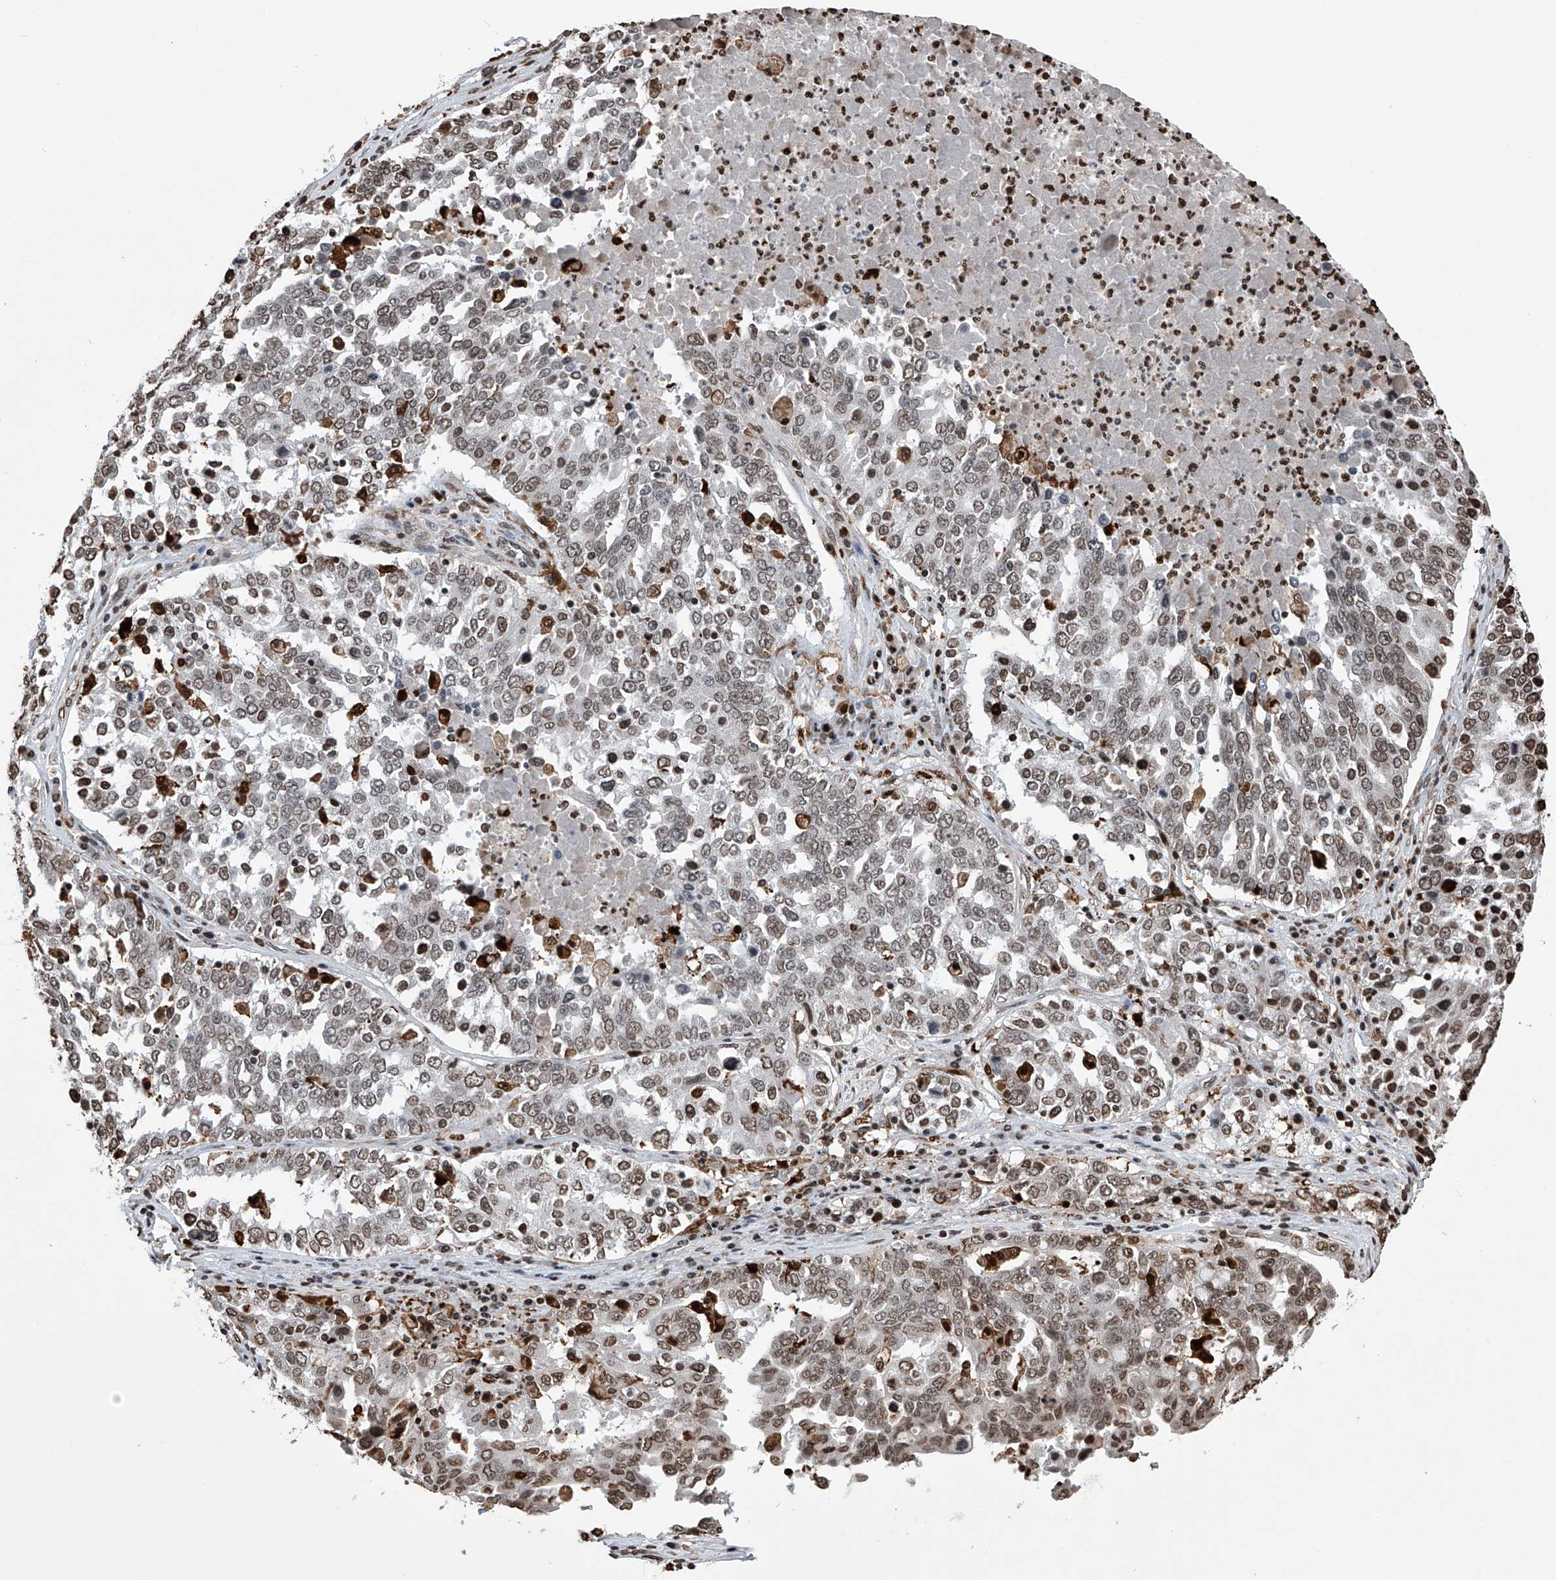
{"staining": {"intensity": "moderate", "quantity": "25%-75%", "location": "nuclear"}, "tissue": "ovarian cancer", "cell_type": "Tumor cells", "image_type": "cancer", "snomed": [{"axis": "morphology", "description": "Carcinoma, endometroid"}, {"axis": "topography", "description": "Ovary"}], "caption": "This is an image of immunohistochemistry (IHC) staining of ovarian cancer, which shows moderate staining in the nuclear of tumor cells.", "gene": "CFAP410", "patient": {"sex": "female", "age": 62}}